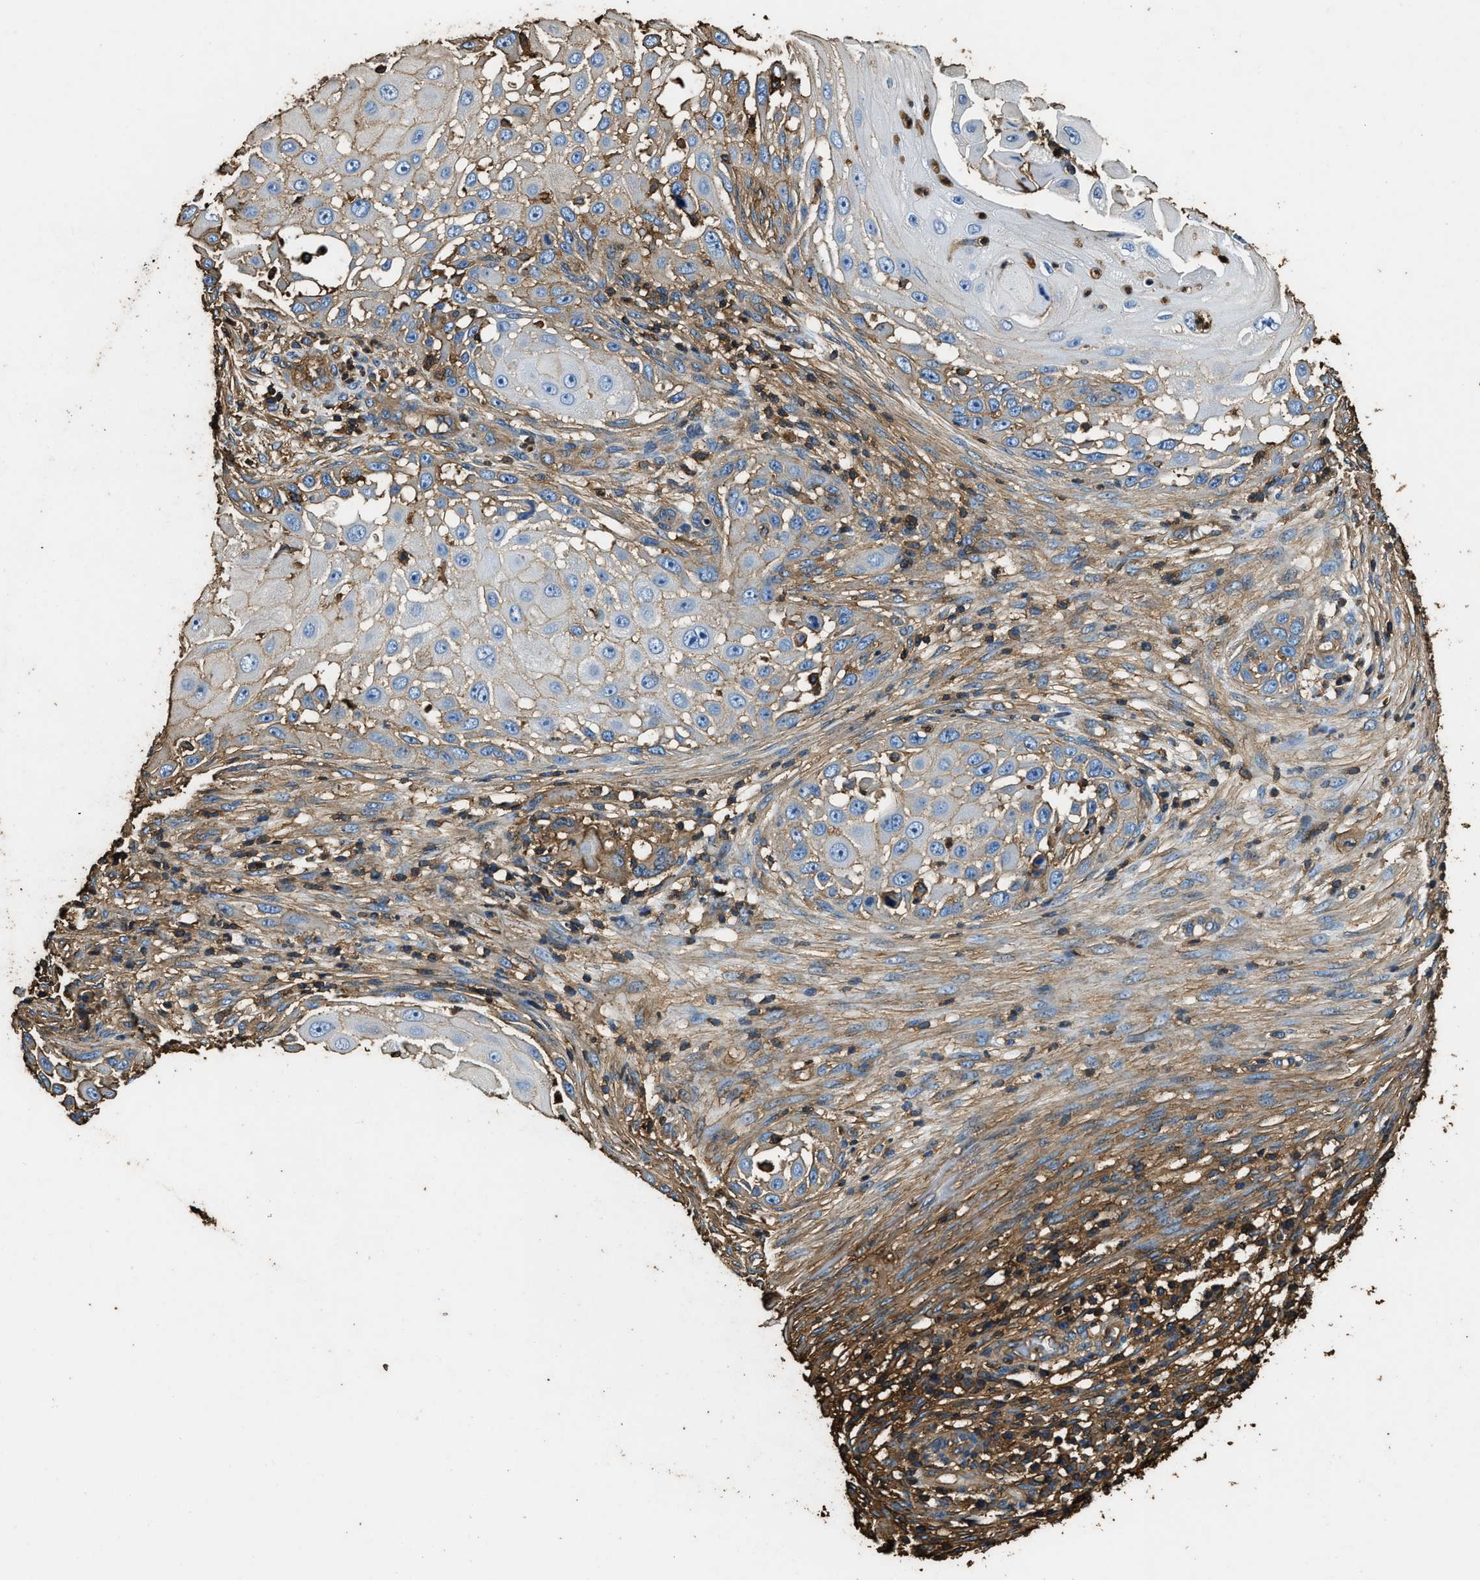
{"staining": {"intensity": "moderate", "quantity": "25%-75%", "location": "cytoplasmic/membranous"}, "tissue": "skin cancer", "cell_type": "Tumor cells", "image_type": "cancer", "snomed": [{"axis": "morphology", "description": "Squamous cell carcinoma, NOS"}, {"axis": "topography", "description": "Skin"}], "caption": "Brown immunohistochemical staining in skin cancer exhibits moderate cytoplasmic/membranous positivity in about 25%-75% of tumor cells. (DAB = brown stain, brightfield microscopy at high magnification).", "gene": "ACCS", "patient": {"sex": "female", "age": 44}}